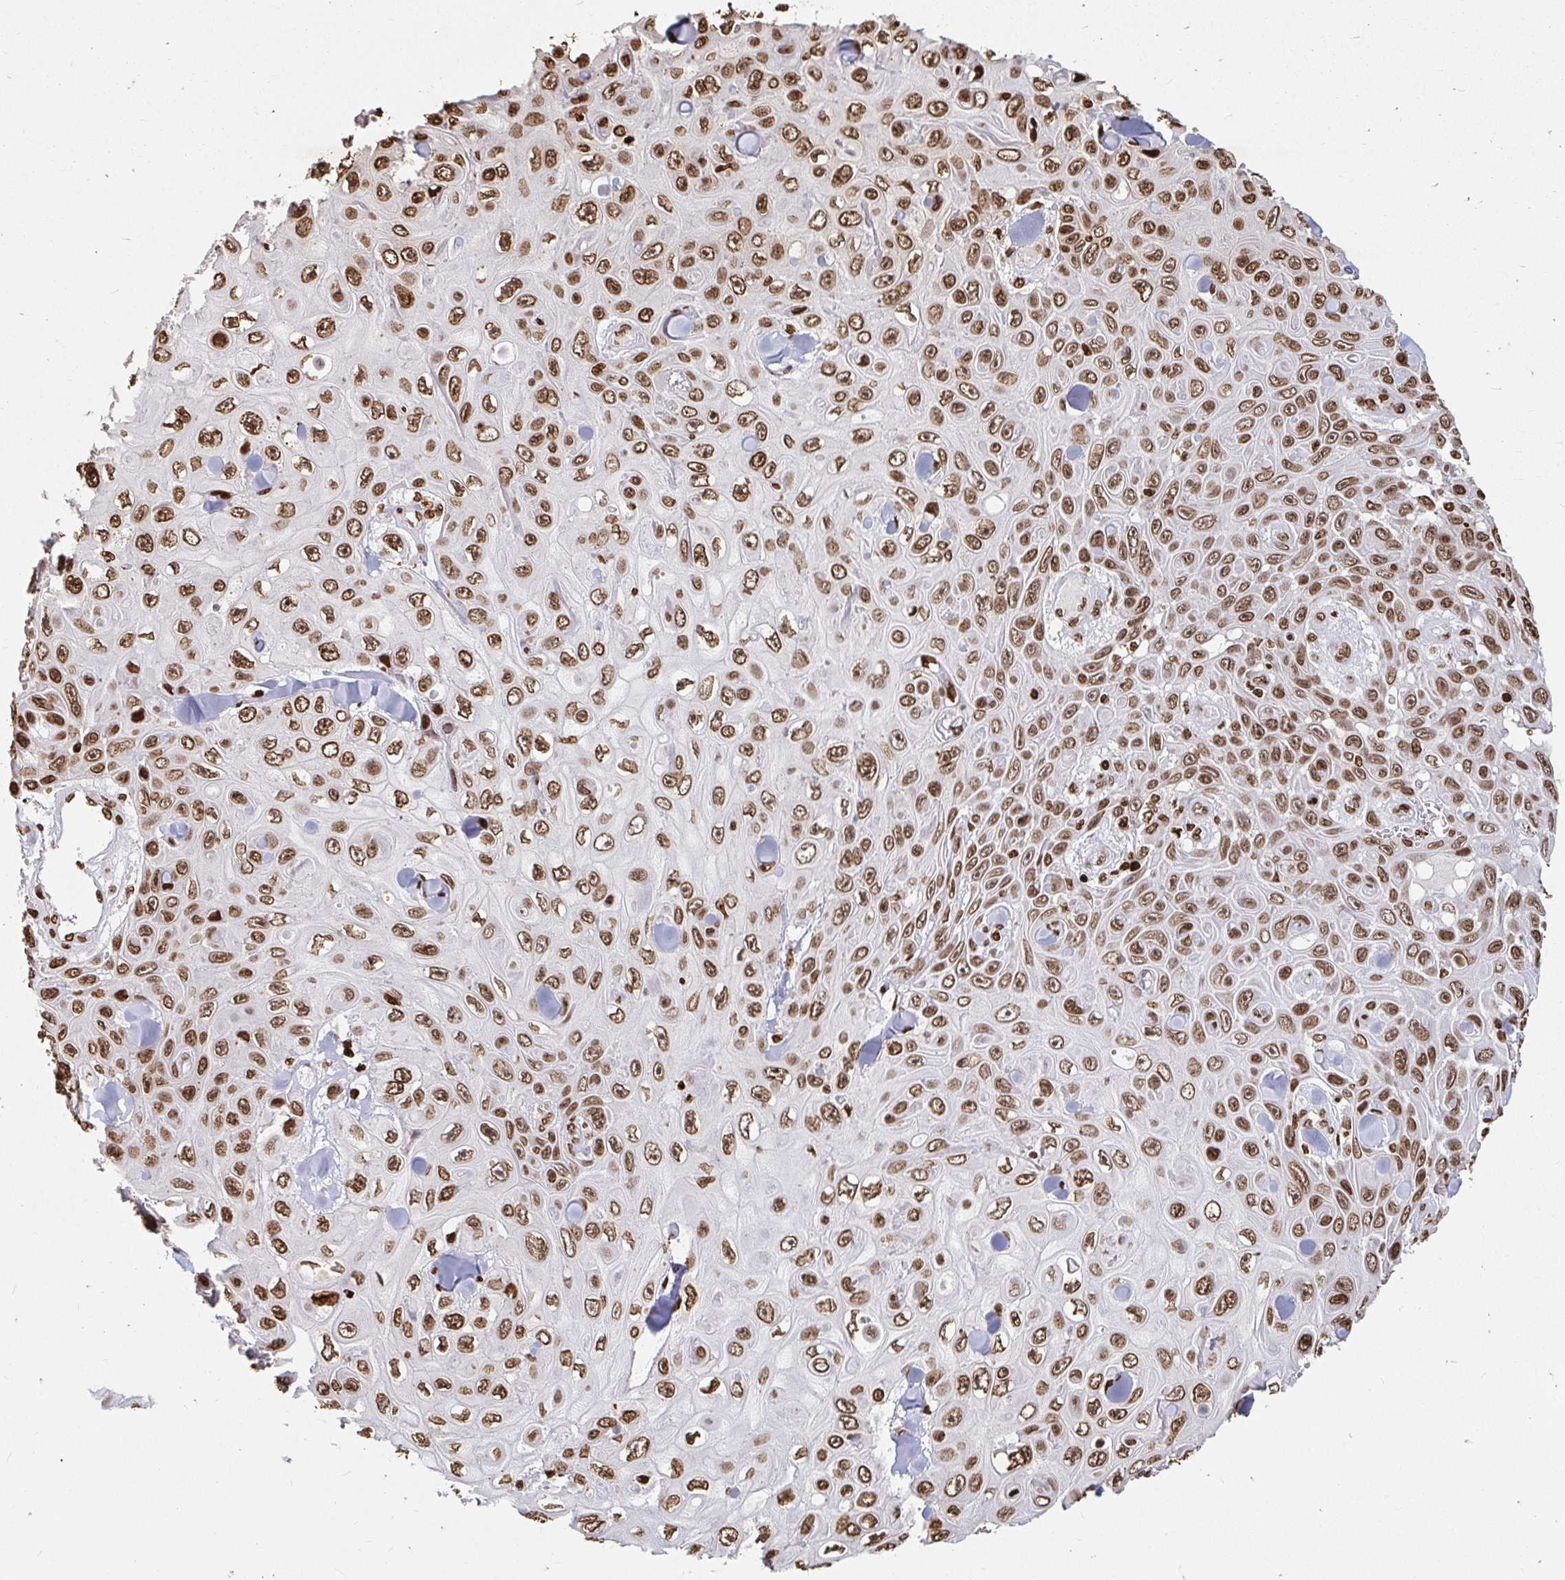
{"staining": {"intensity": "moderate", "quantity": ">75%", "location": "nuclear"}, "tissue": "skin cancer", "cell_type": "Tumor cells", "image_type": "cancer", "snomed": [{"axis": "morphology", "description": "Squamous cell carcinoma, NOS"}, {"axis": "topography", "description": "Skin"}], "caption": "Immunohistochemistry micrograph of neoplastic tissue: squamous cell carcinoma (skin) stained using IHC displays medium levels of moderate protein expression localized specifically in the nuclear of tumor cells, appearing as a nuclear brown color.", "gene": "H2BC5", "patient": {"sex": "male", "age": 82}}